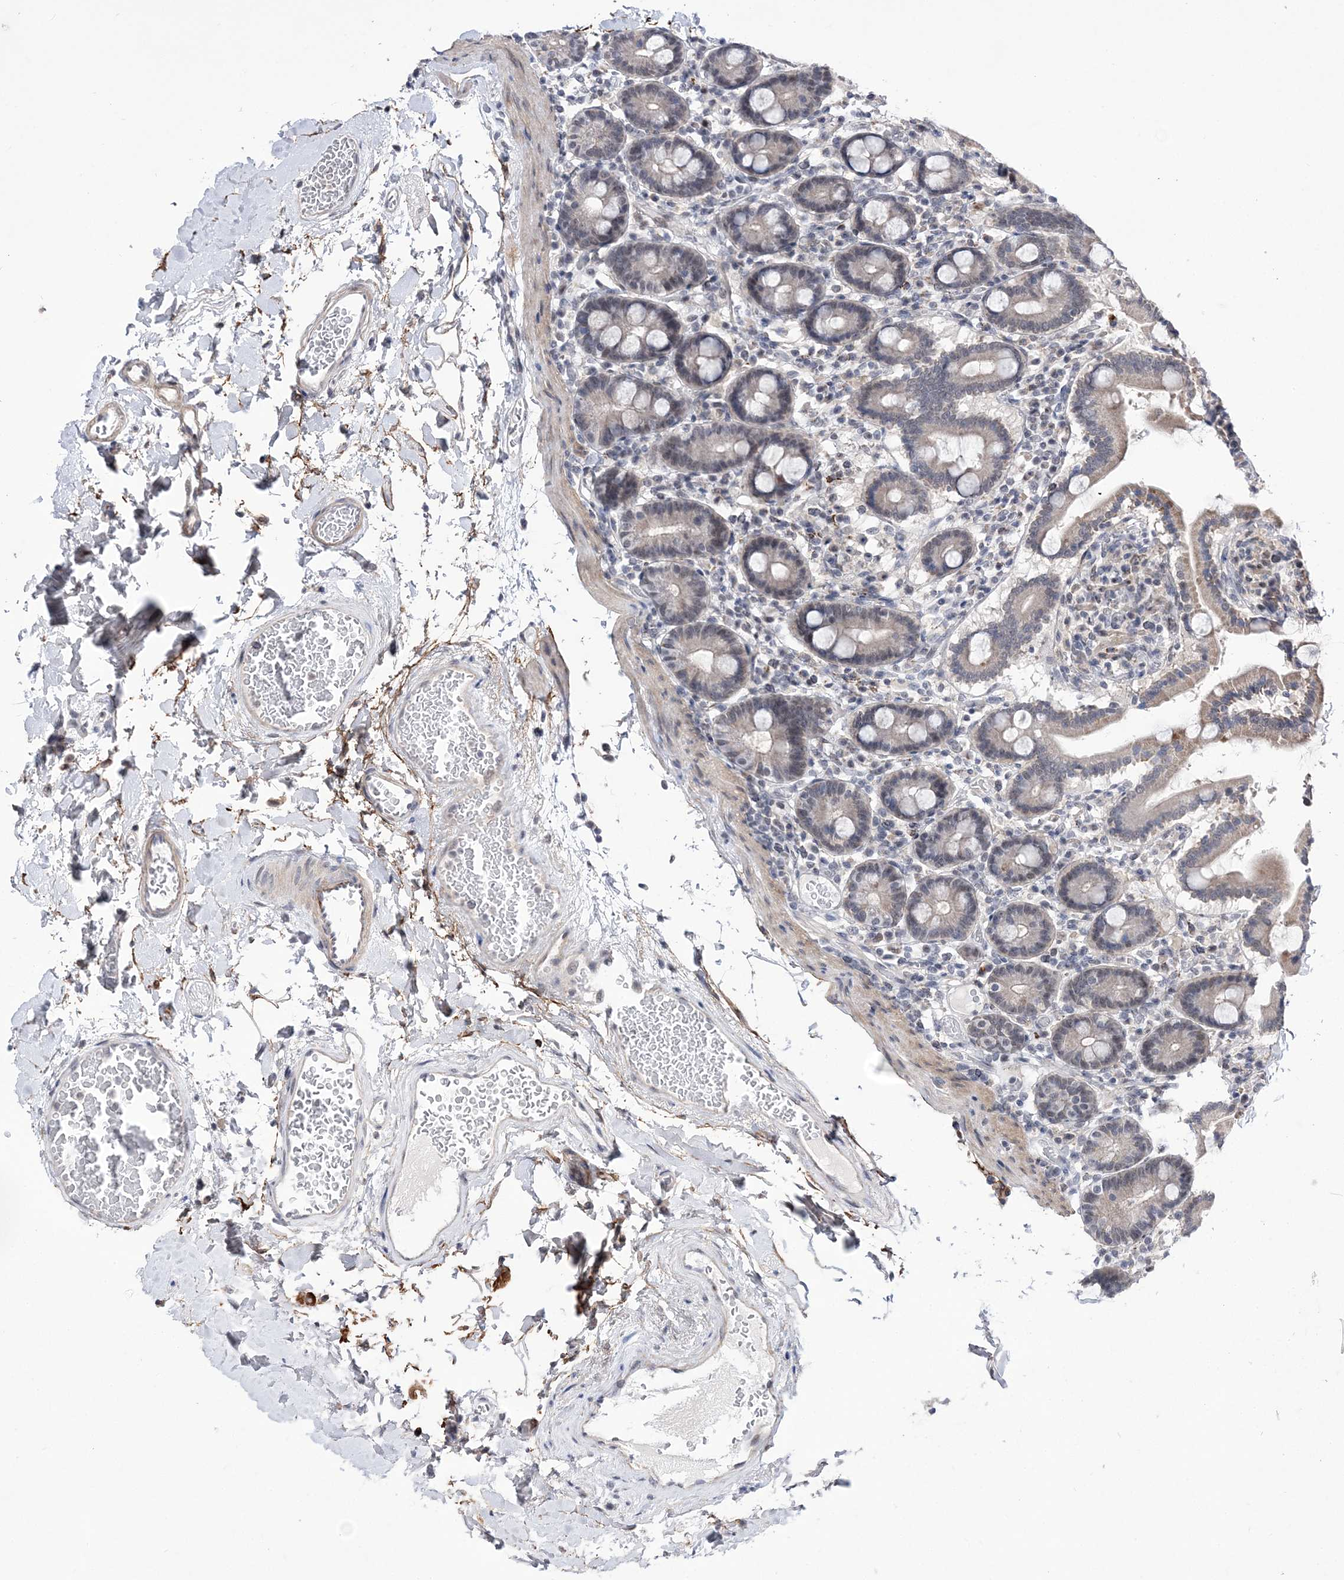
{"staining": {"intensity": "moderate", "quantity": "<25%", "location": "cytoplasmic/membranous"}, "tissue": "duodenum", "cell_type": "Glandular cells", "image_type": "normal", "snomed": [{"axis": "morphology", "description": "Normal tissue, NOS"}, {"axis": "topography", "description": "Duodenum"}], "caption": "Protein expression analysis of benign duodenum exhibits moderate cytoplasmic/membranous positivity in about <25% of glandular cells.", "gene": "BOD1L1", "patient": {"sex": "male", "age": 55}}